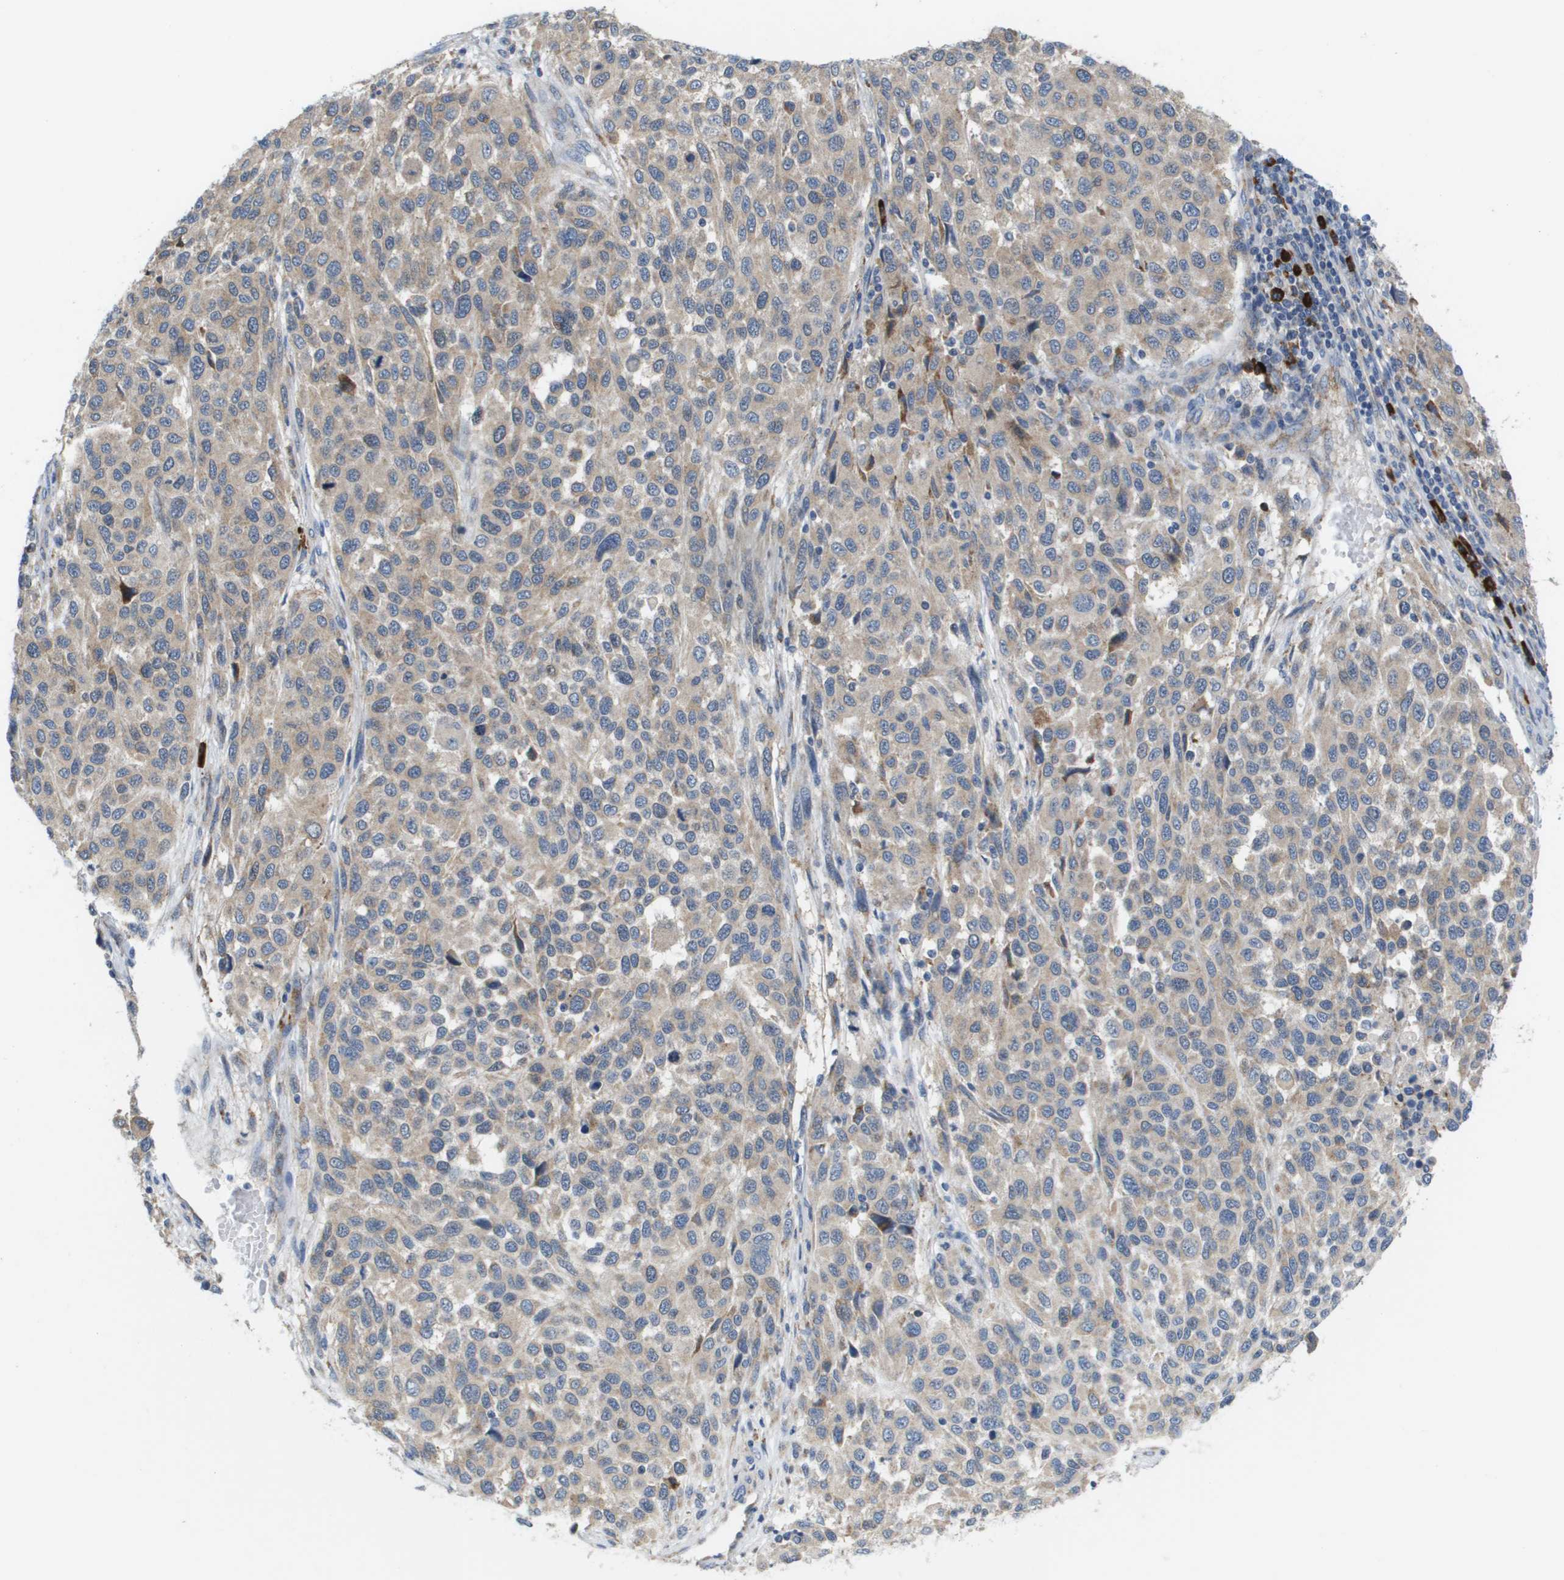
{"staining": {"intensity": "weak", "quantity": "25%-75%", "location": "cytoplasmic/membranous"}, "tissue": "melanoma", "cell_type": "Tumor cells", "image_type": "cancer", "snomed": [{"axis": "morphology", "description": "Malignant melanoma, Metastatic site"}, {"axis": "topography", "description": "Lymph node"}], "caption": "Protein staining by IHC displays weak cytoplasmic/membranous staining in about 25%-75% of tumor cells in melanoma. The staining was performed using DAB, with brown indicating positive protein expression. Nuclei are stained blue with hematoxylin.", "gene": "CD3G", "patient": {"sex": "male", "age": 61}}